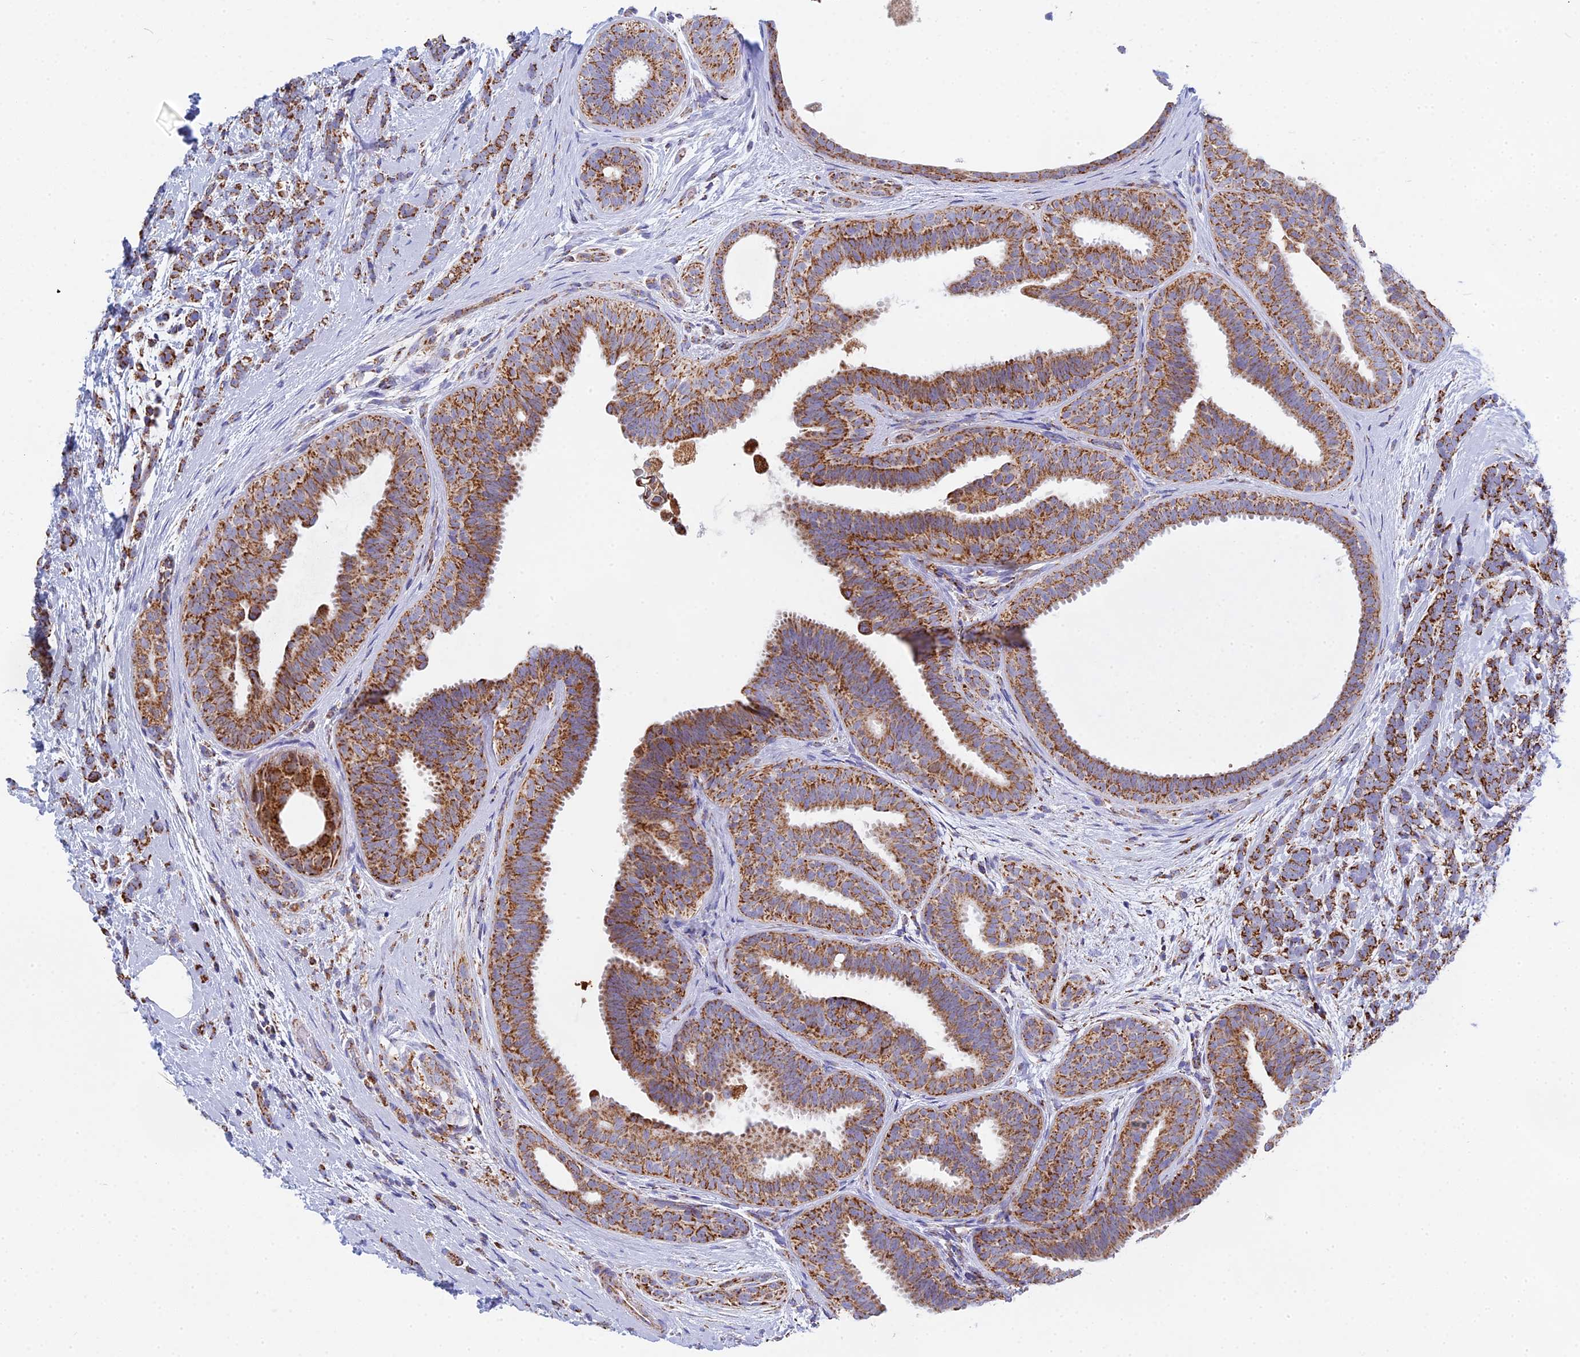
{"staining": {"intensity": "strong", "quantity": ">75%", "location": "cytoplasmic/membranous"}, "tissue": "breast cancer", "cell_type": "Tumor cells", "image_type": "cancer", "snomed": [{"axis": "morphology", "description": "Lobular carcinoma"}, {"axis": "topography", "description": "Breast"}], "caption": "This photomicrograph demonstrates immunohistochemistry (IHC) staining of breast cancer (lobular carcinoma), with high strong cytoplasmic/membranous staining in about >75% of tumor cells.", "gene": "NDUFA5", "patient": {"sex": "female", "age": 58}}